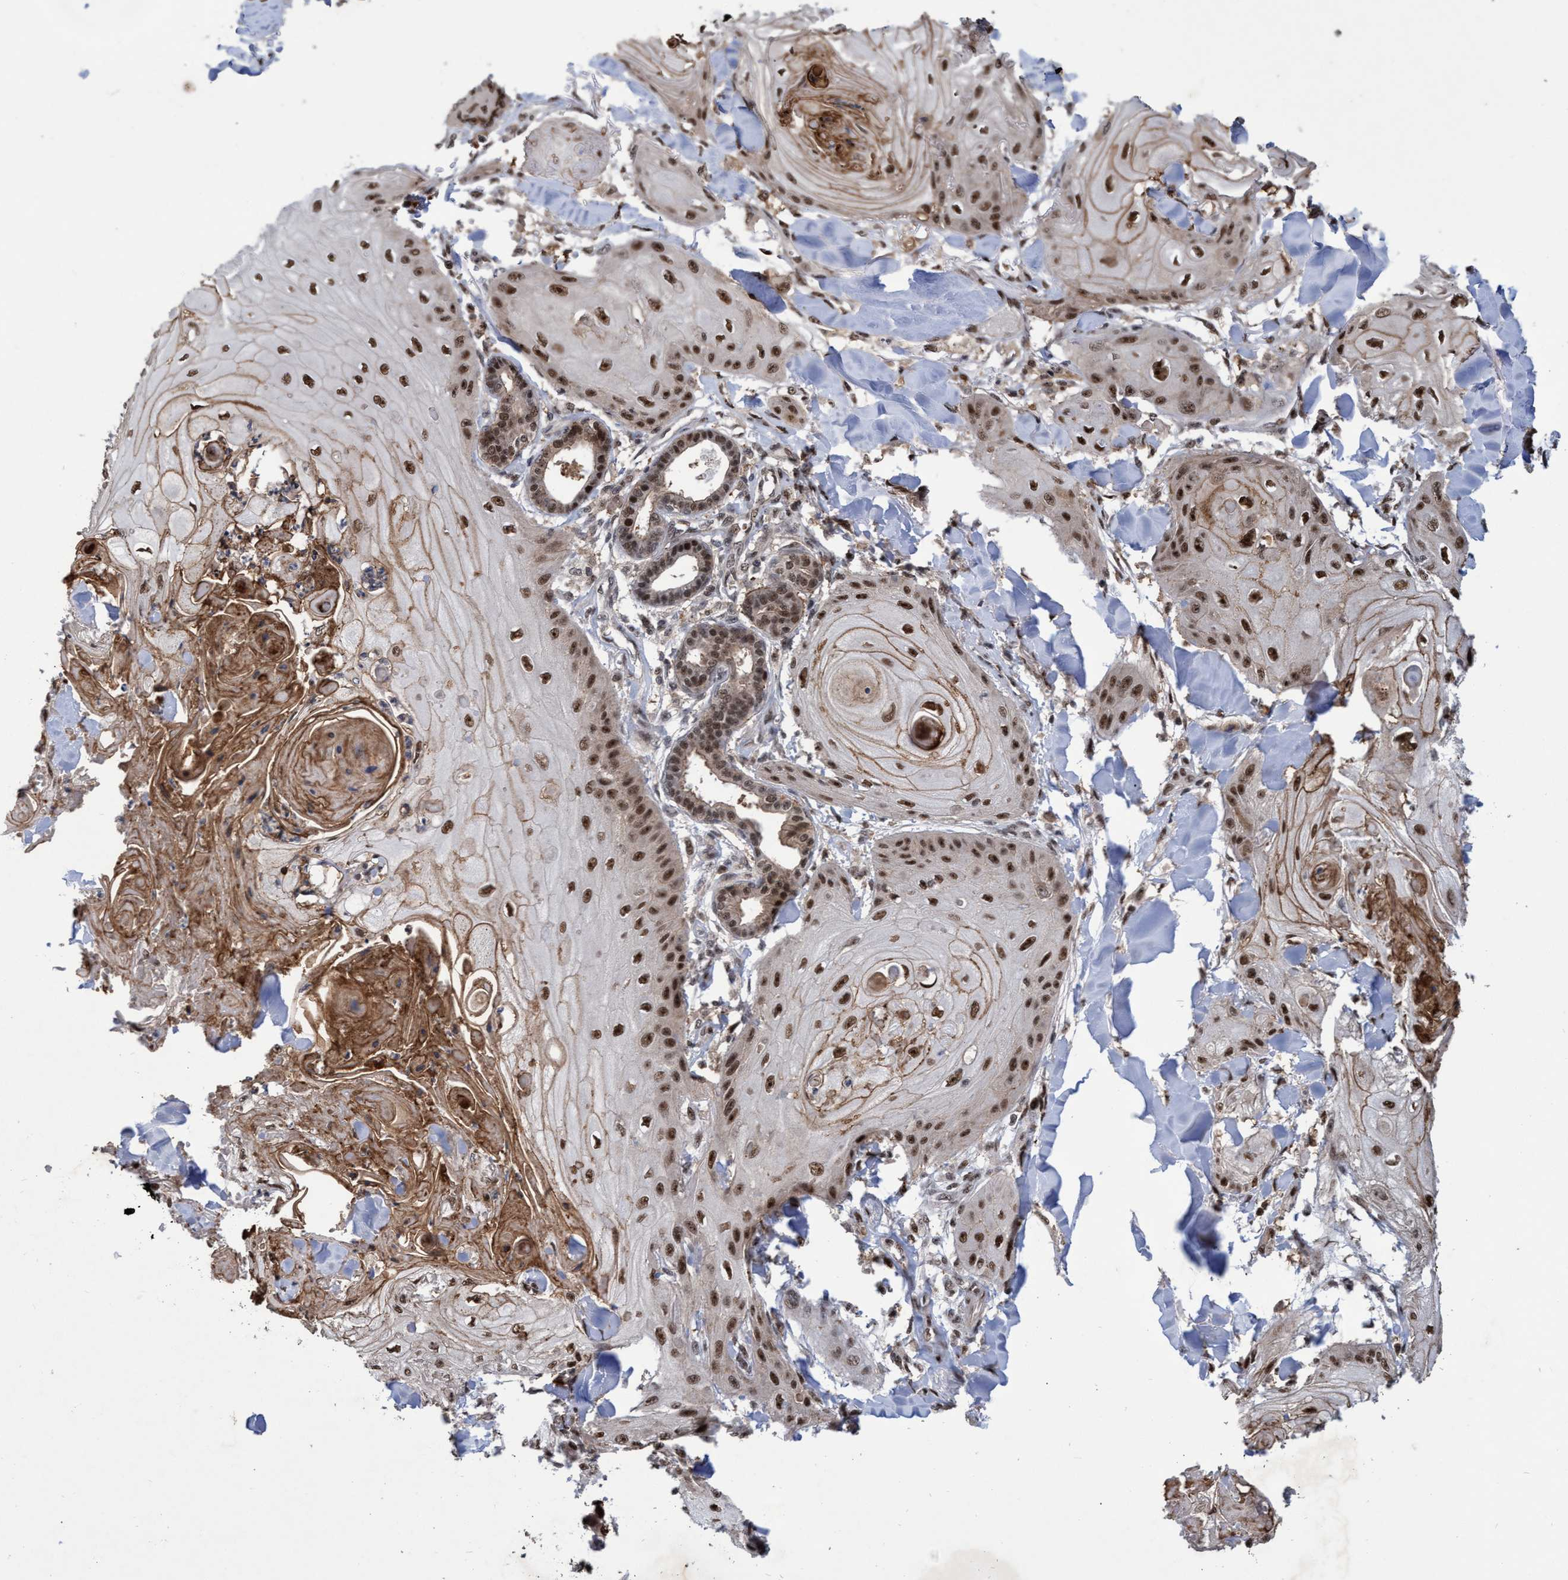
{"staining": {"intensity": "moderate", "quantity": ">75%", "location": "nuclear"}, "tissue": "skin cancer", "cell_type": "Tumor cells", "image_type": "cancer", "snomed": [{"axis": "morphology", "description": "Squamous cell carcinoma, NOS"}, {"axis": "topography", "description": "Skin"}], "caption": "Immunohistochemistry (IHC) (DAB (3,3'-diaminobenzidine)) staining of human skin squamous cell carcinoma reveals moderate nuclear protein expression in about >75% of tumor cells.", "gene": "GTF2F1", "patient": {"sex": "male", "age": 74}}